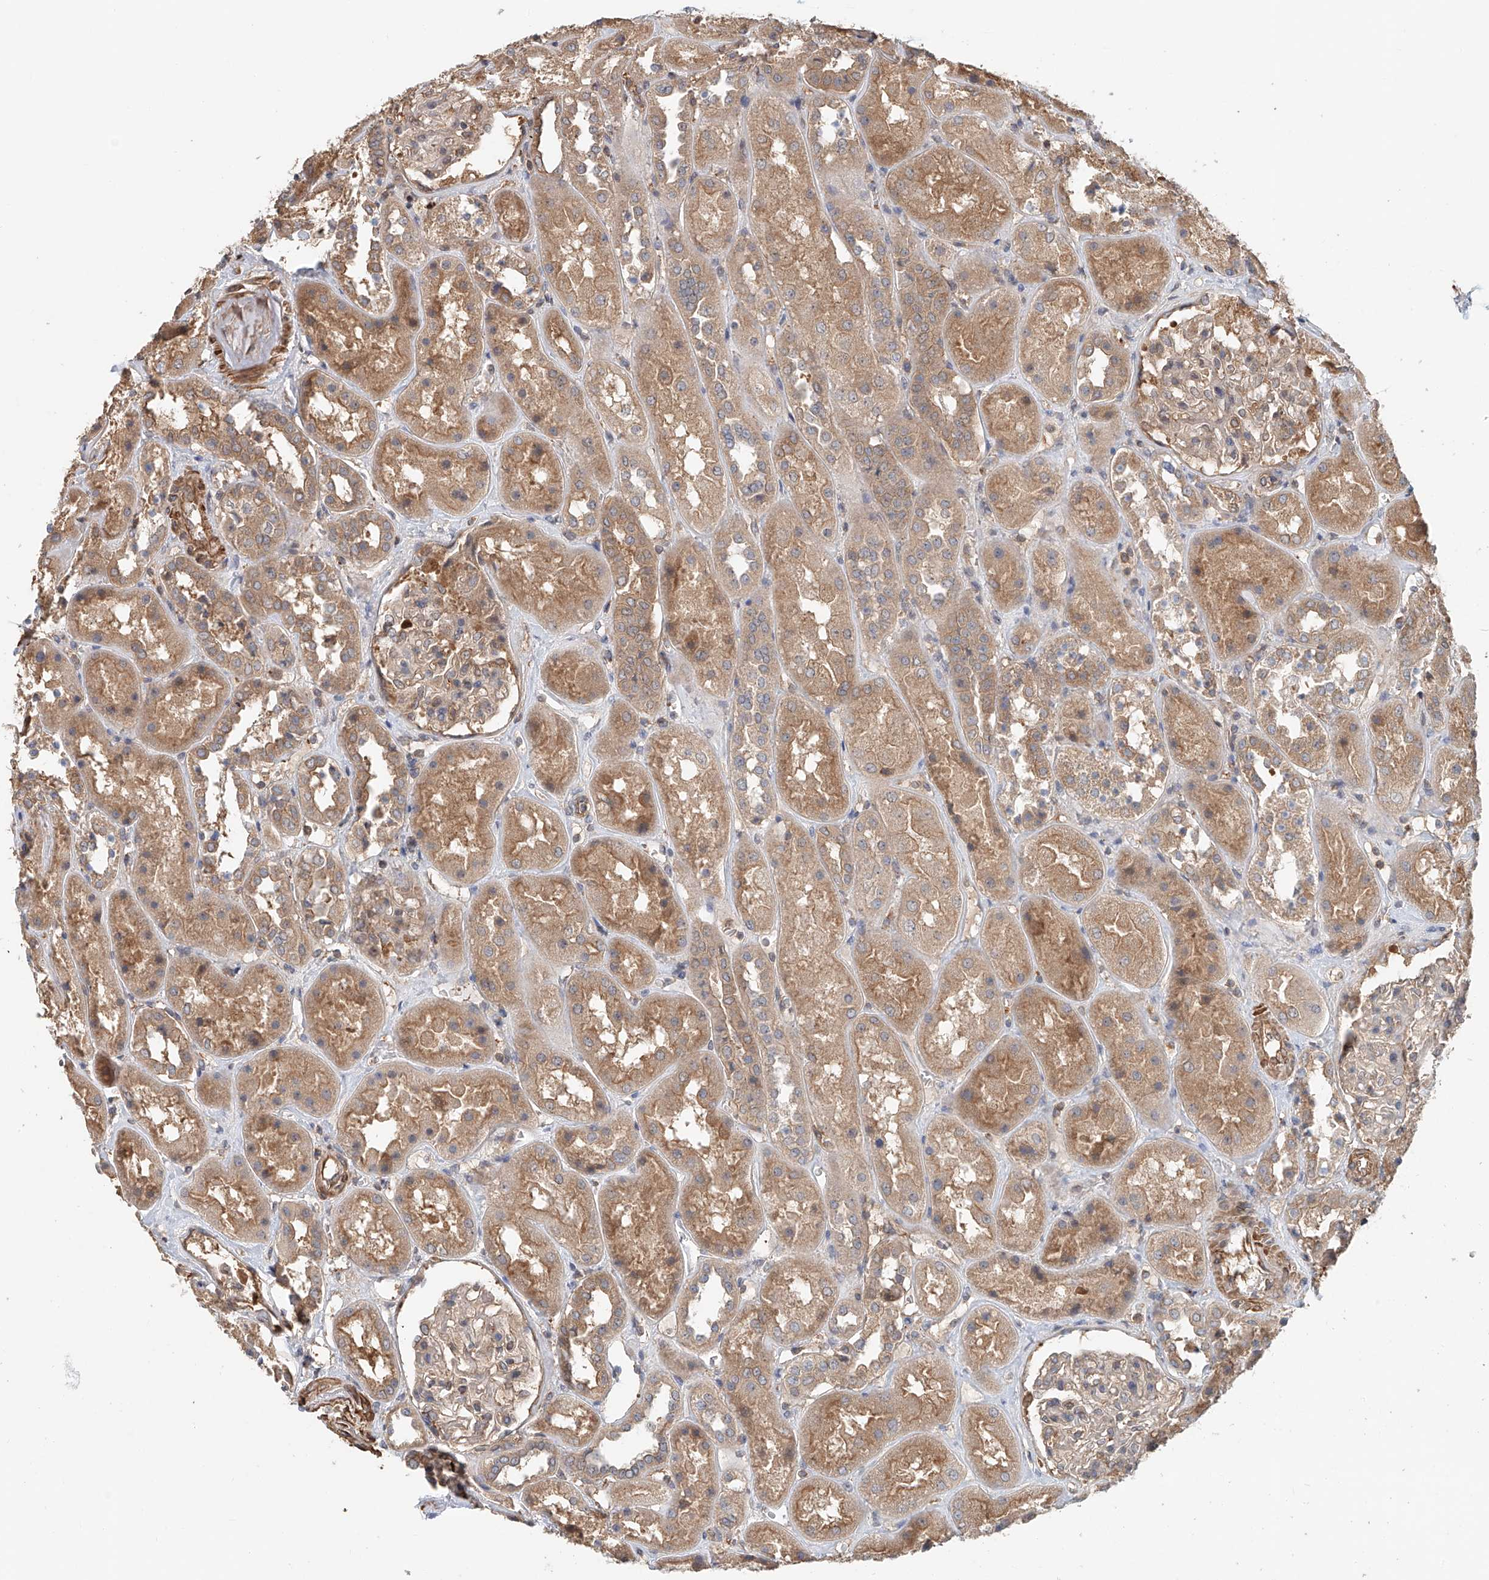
{"staining": {"intensity": "moderate", "quantity": "25%-75%", "location": "cytoplasmic/membranous"}, "tissue": "kidney", "cell_type": "Cells in glomeruli", "image_type": "normal", "snomed": [{"axis": "morphology", "description": "Normal tissue, NOS"}, {"axis": "topography", "description": "Kidney"}], "caption": "Protein expression analysis of benign kidney displays moderate cytoplasmic/membranous expression in approximately 25%-75% of cells in glomeruli.", "gene": "FRYL", "patient": {"sex": "male", "age": 70}}